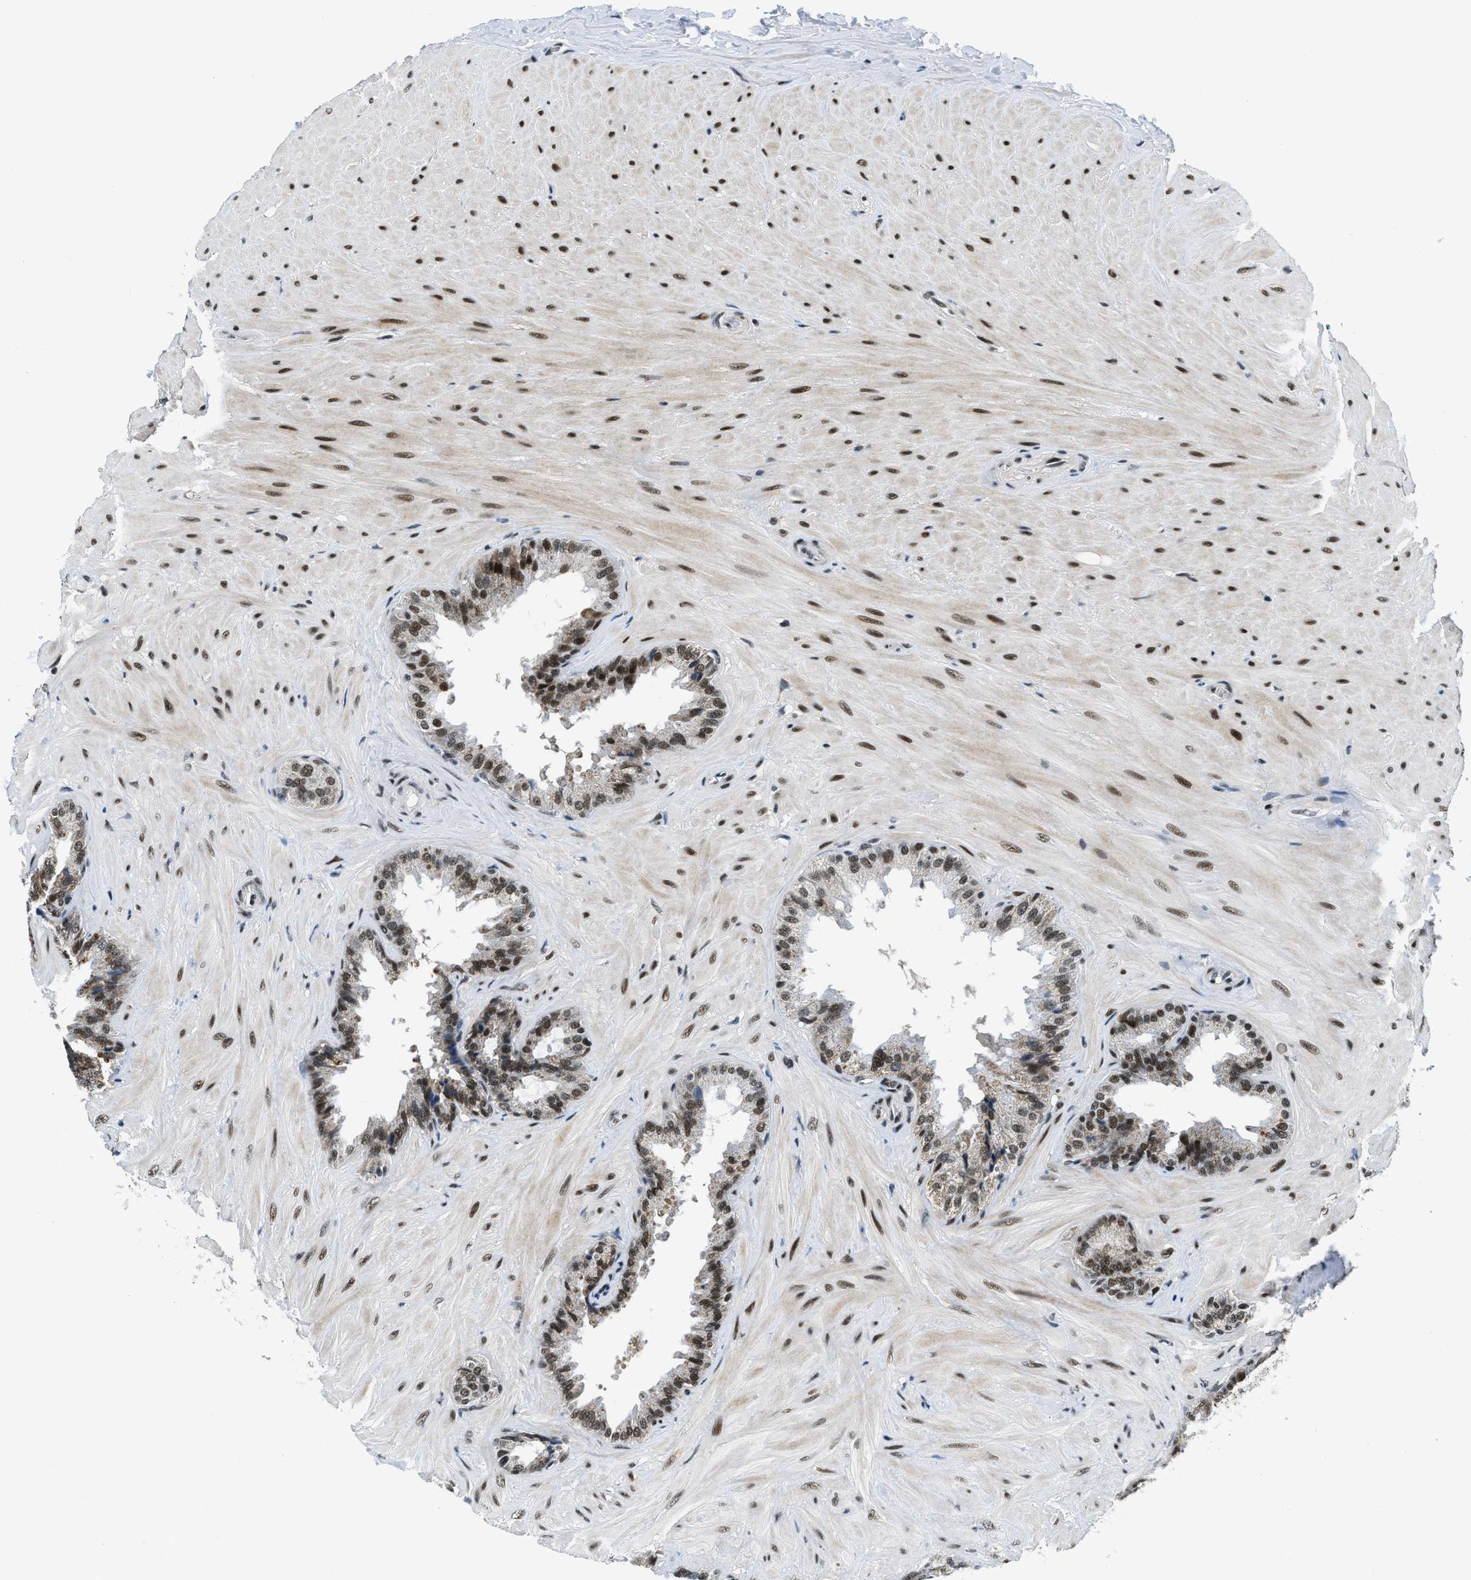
{"staining": {"intensity": "strong", "quantity": ">75%", "location": "nuclear"}, "tissue": "seminal vesicle", "cell_type": "Glandular cells", "image_type": "normal", "snomed": [{"axis": "morphology", "description": "Normal tissue, NOS"}, {"axis": "topography", "description": "Seminal veicle"}], "caption": "This micrograph shows unremarkable seminal vesicle stained with immunohistochemistry to label a protein in brown. The nuclear of glandular cells show strong positivity for the protein. Nuclei are counter-stained blue.", "gene": "KDM3B", "patient": {"sex": "male", "age": 46}}